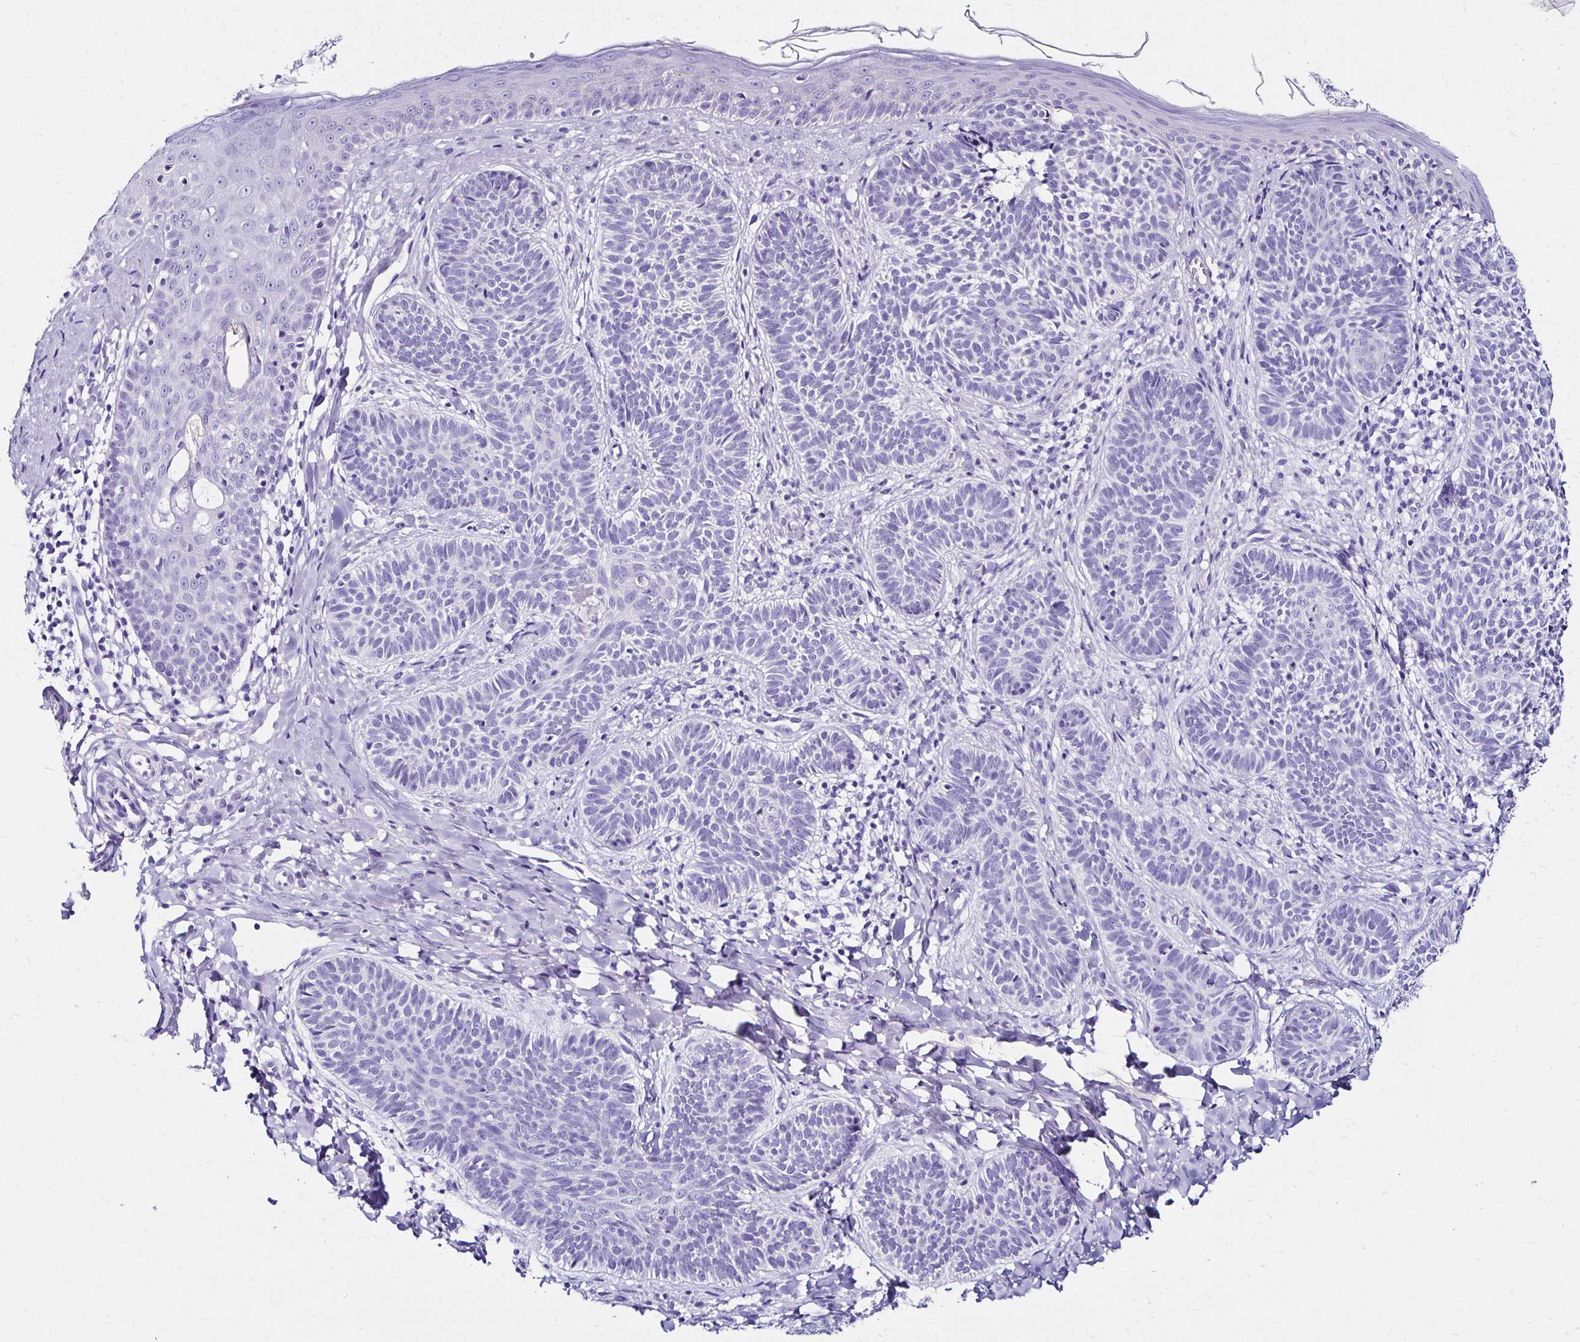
{"staining": {"intensity": "negative", "quantity": "none", "location": "none"}, "tissue": "skin cancer", "cell_type": "Tumor cells", "image_type": "cancer", "snomed": [{"axis": "morphology", "description": "Basal cell carcinoma"}, {"axis": "topography", "description": "Skin"}], "caption": "Immunohistochemical staining of human skin cancer exhibits no significant positivity in tumor cells.", "gene": "KCNT1", "patient": {"sex": "male", "age": 54}}